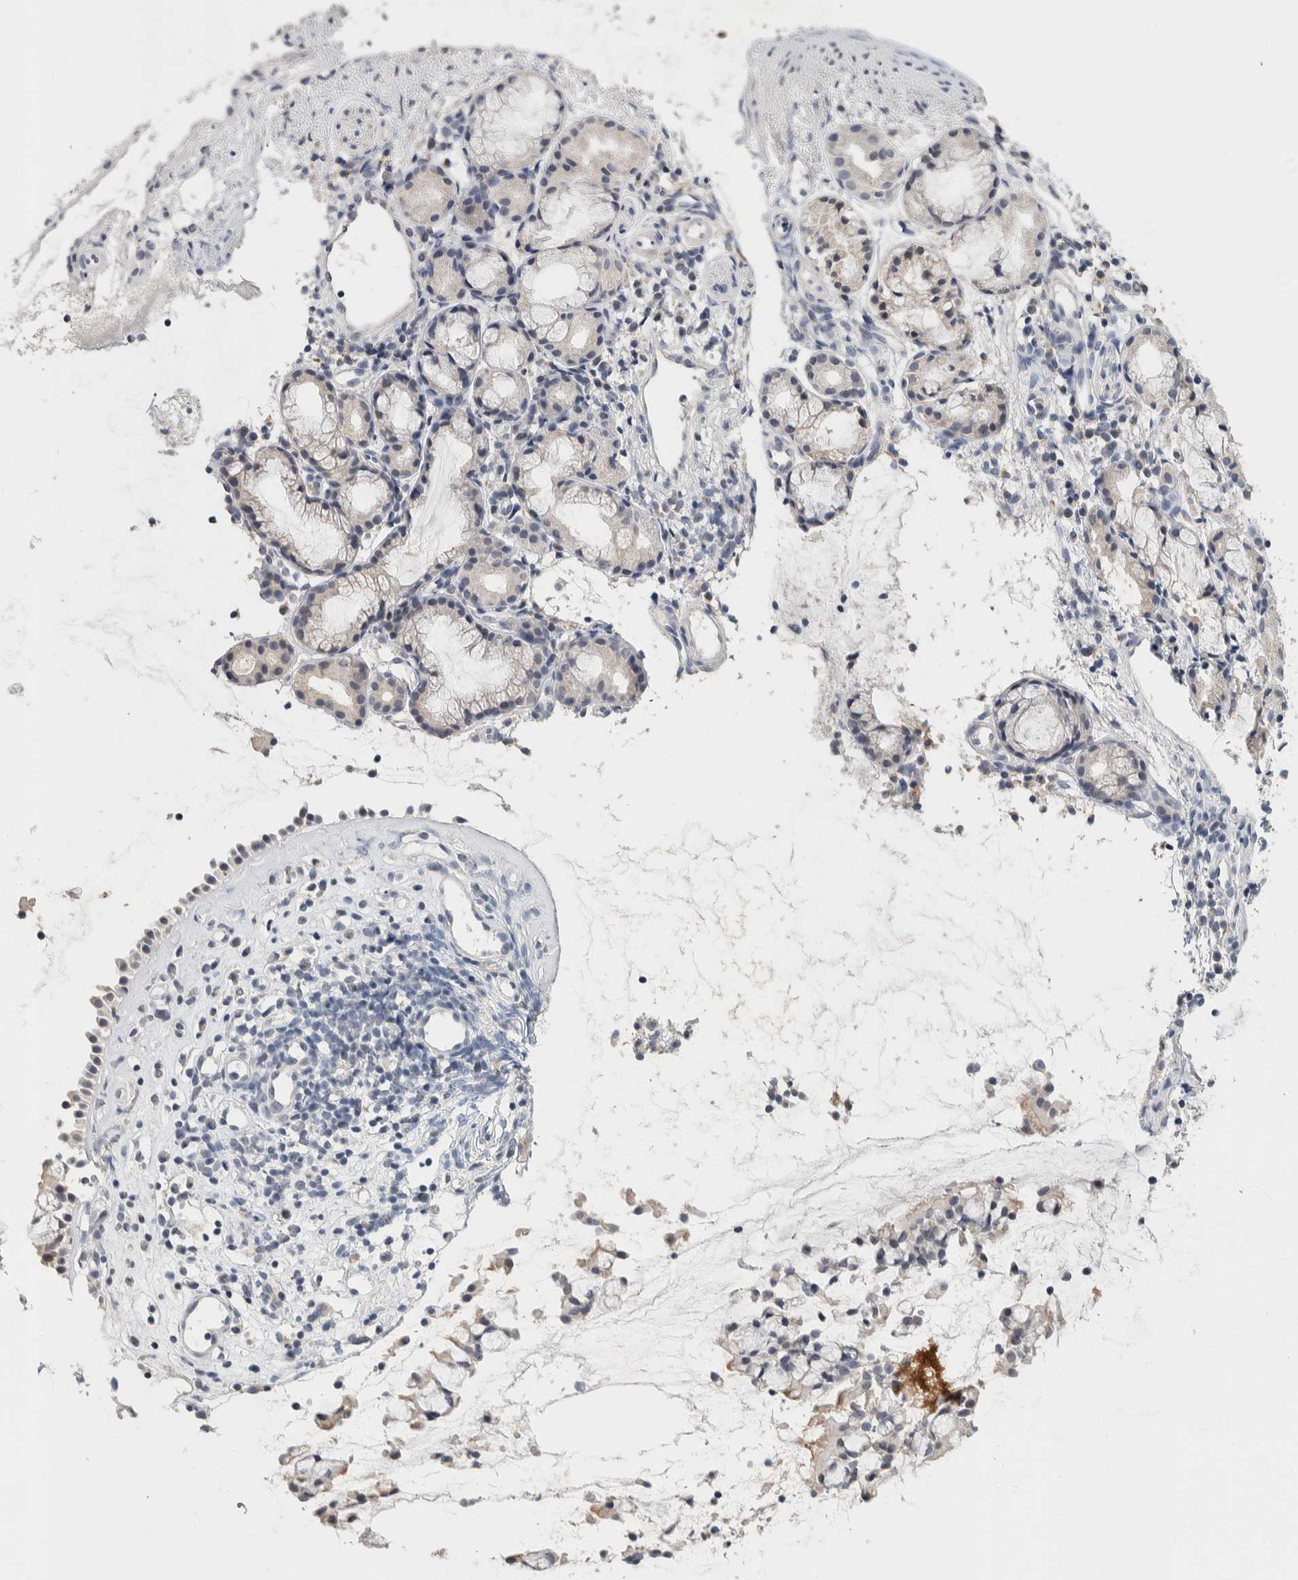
{"staining": {"intensity": "weak", "quantity": "25%-75%", "location": "cytoplasmic/membranous"}, "tissue": "nasopharynx", "cell_type": "Respiratory epithelial cells", "image_type": "normal", "snomed": [{"axis": "morphology", "description": "Normal tissue, NOS"}, {"axis": "topography", "description": "Nasopharynx"}], "caption": "A brown stain labels weak cytoplasmic/membranous expression of a protein in respiratory epithelial cells of normal nasopharynx. (brown staining indicates protein expression, while blue staining denotes nuclei).", "gene": "CRAT", "patient": {"sex": "female", "age": 42}}